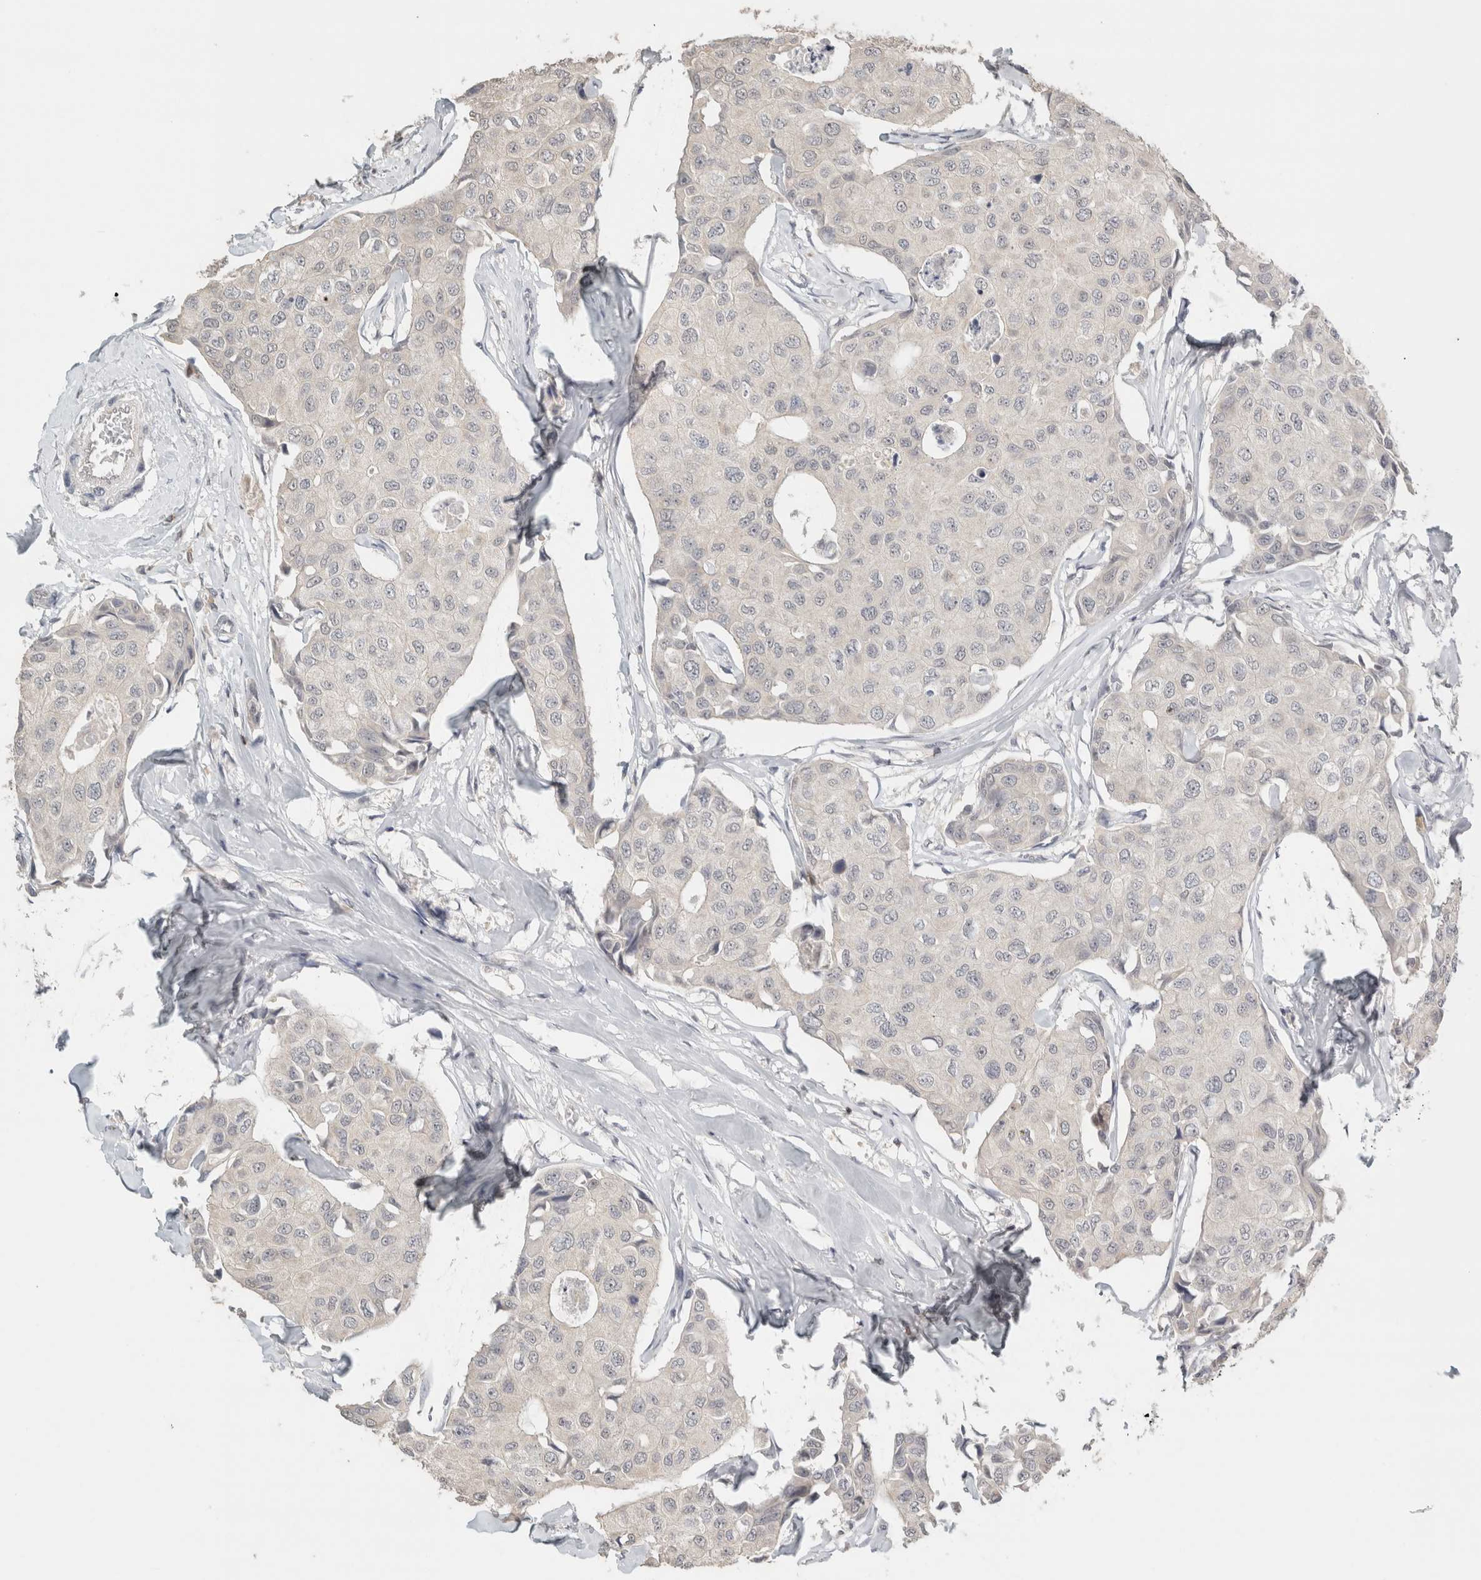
{"staining": {"intensity": "negative", "quantity": "none", "location": "none"}, "tissue": "breast cancer", "cell_type": "Tumor cells", "image_type": "cancer", "snomed": [{"axis": "morphology", "description": "Duct carcinoma"}, {"axis": "topography", "description": "Breast"}], "caption": "This is an immunohistochemistry (IHC) histopathology image of intraductal carcinoma (breast). There is no expression in tumor cells.", "gene": "TRAT1", "patient": {"sex": "female", "age": 80}}